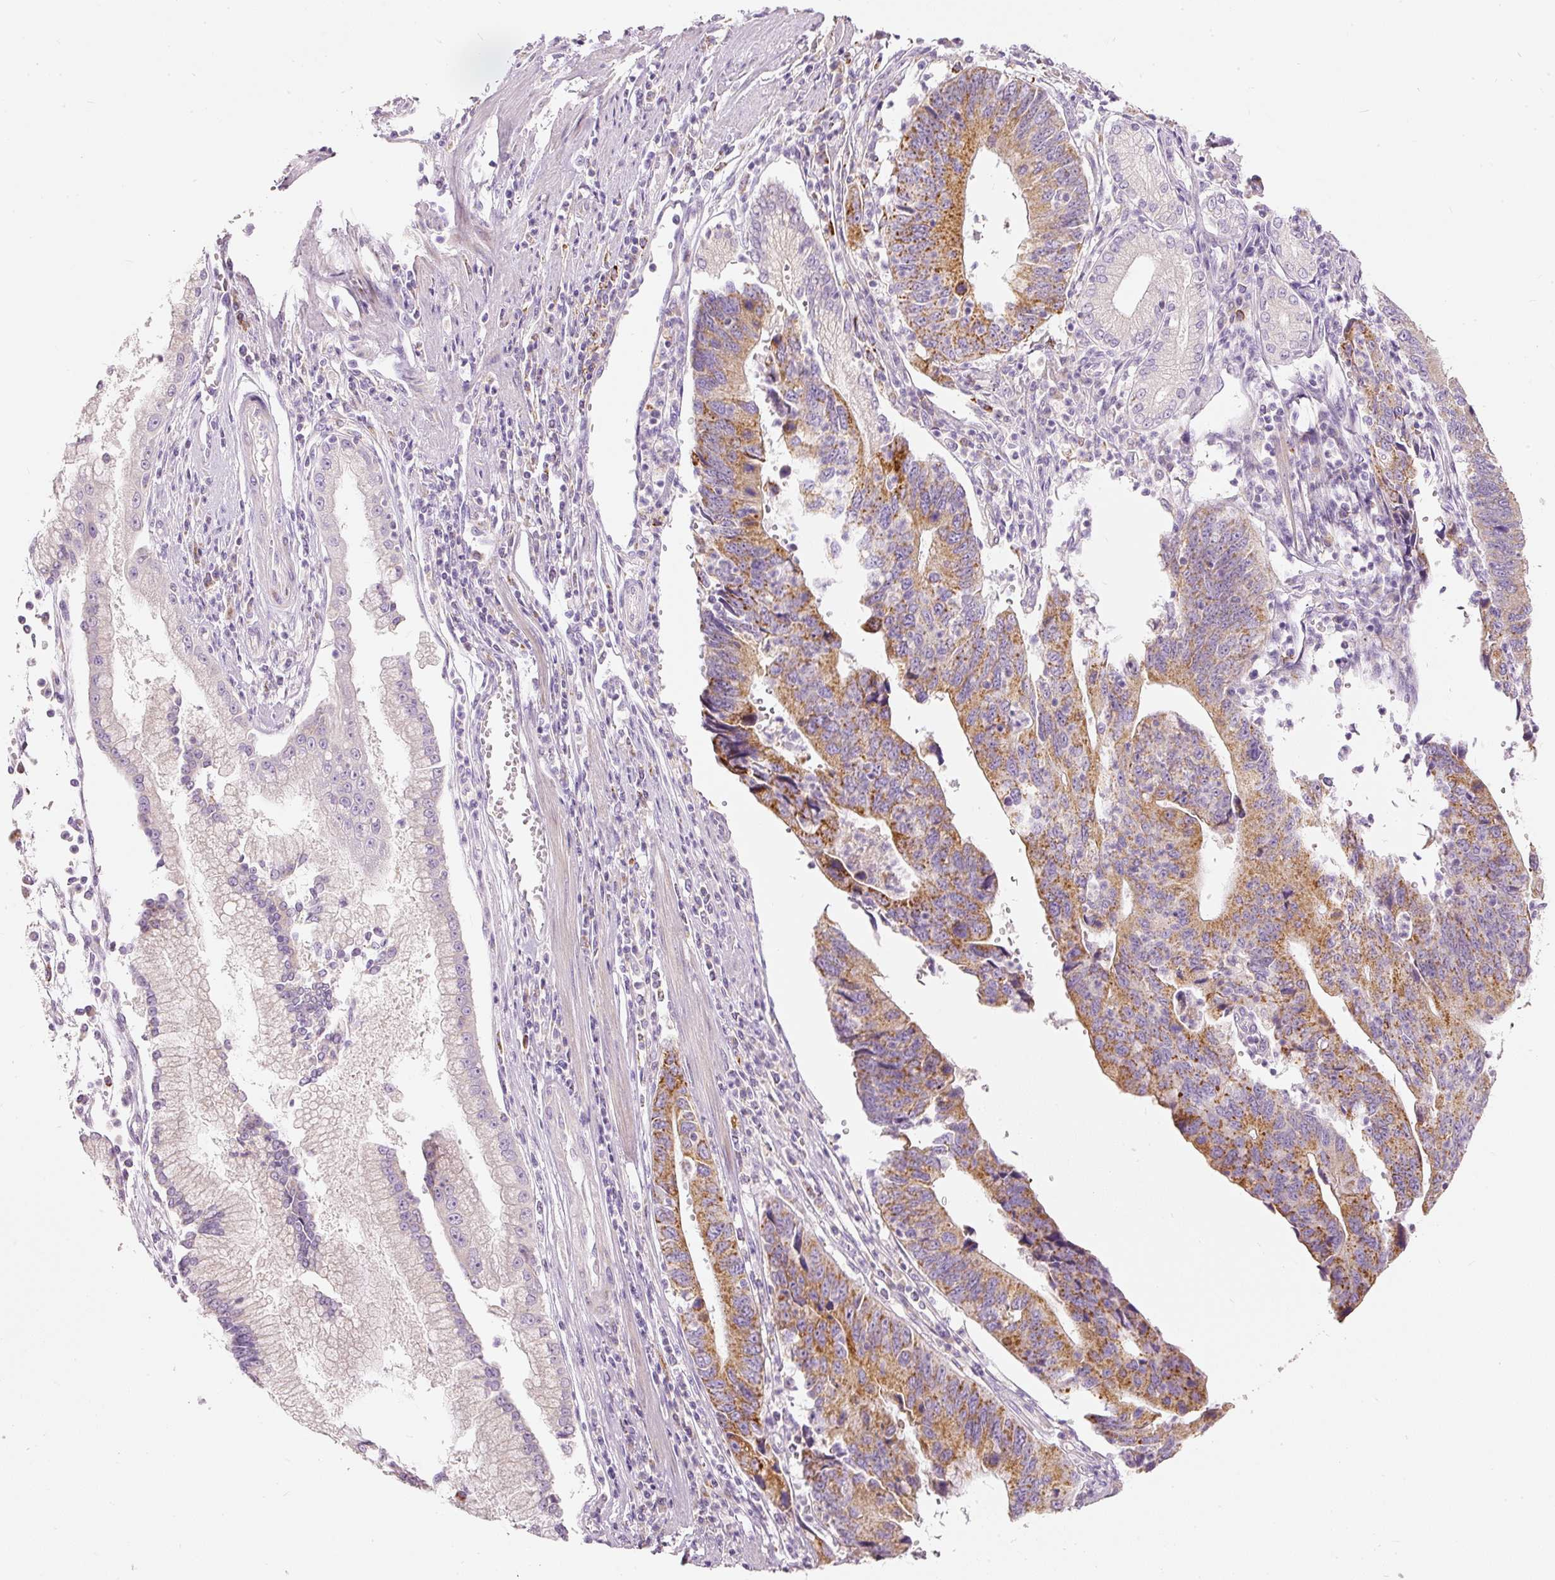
{"staining": {"intensity": "strong", "quantity": ">75%", "location": "cytoplasmic/membranous"}, "tissue": "stomach cancer", "cell_type": "Tumor cells", "image_type": "cancer", "snomed": [{"axis": "morphology", "description": "Adenocarcinoma, NOS"}, {"axis": "topography", "description": "Stomach"}], "caption": "Immunohistochemical staining of stomach cancer (adenocarcinoma) demonstrates high levels of strong cytoplasmic/membranous positivity in about >75% of tumor cells.", "gene": "MTHFD2", "patient": {"sex": "male", "age": 59}}